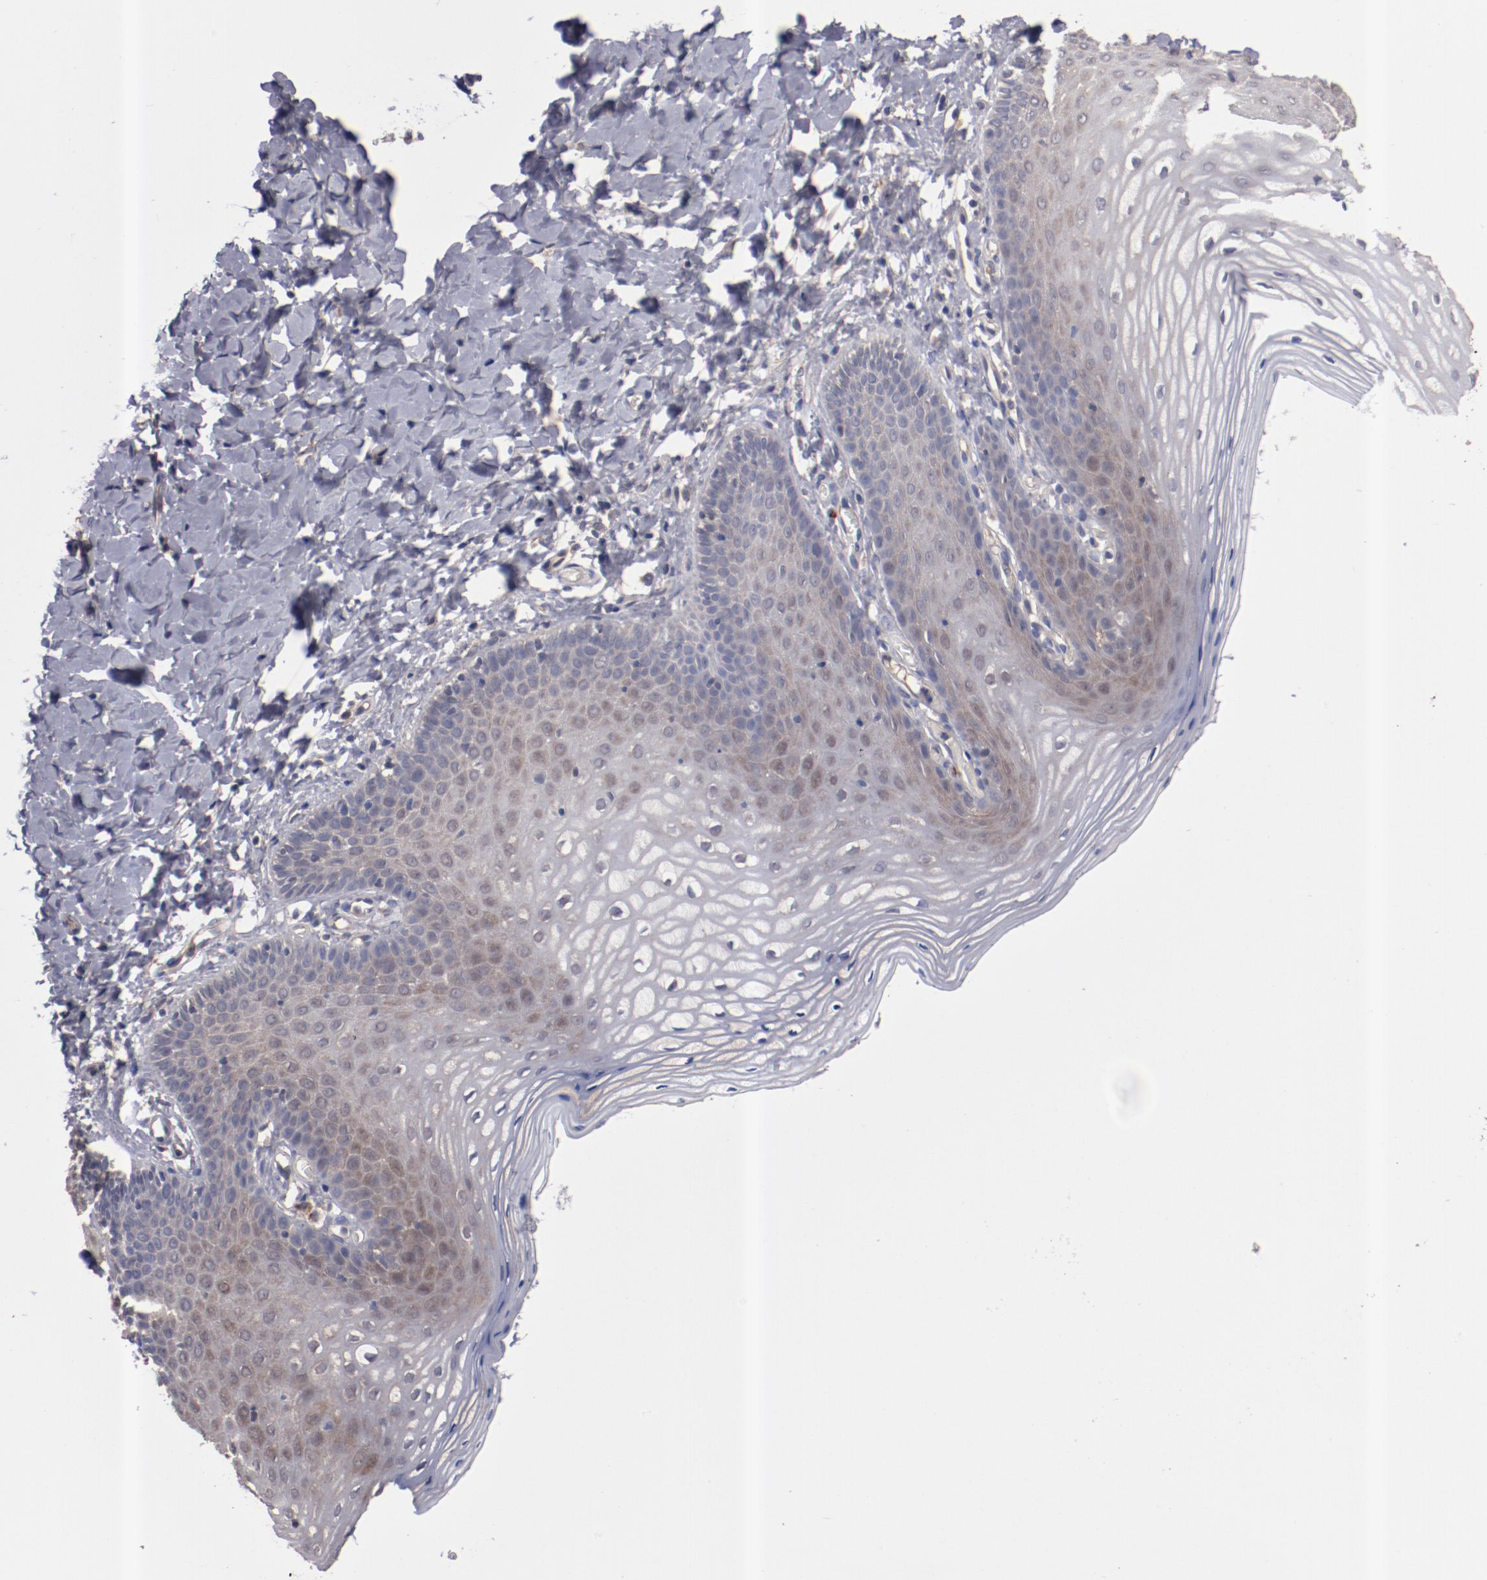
{"staining": {"intensity": "weak", "quantity": "25%-75%", "location": "cytoplasmic/membranous"}, "tissue": "vagina", "cell_type": "Squamous epithelial cells", "image_type": "normal", "snomed": [{"axis": "morphology", "description": "Normal tissue, NOS"}, {"axis": "topography", "description": "Vagina"}], "caption": "An immunohistochemistry photomicrograph of normal tissue is shown. Protein staining in brown shows weak cytoplasmic/membranous positivity in vagina within squamous epithelial cells.", "gene": "DNAAF2", "patient": {"sex": "female", "age": 55}}